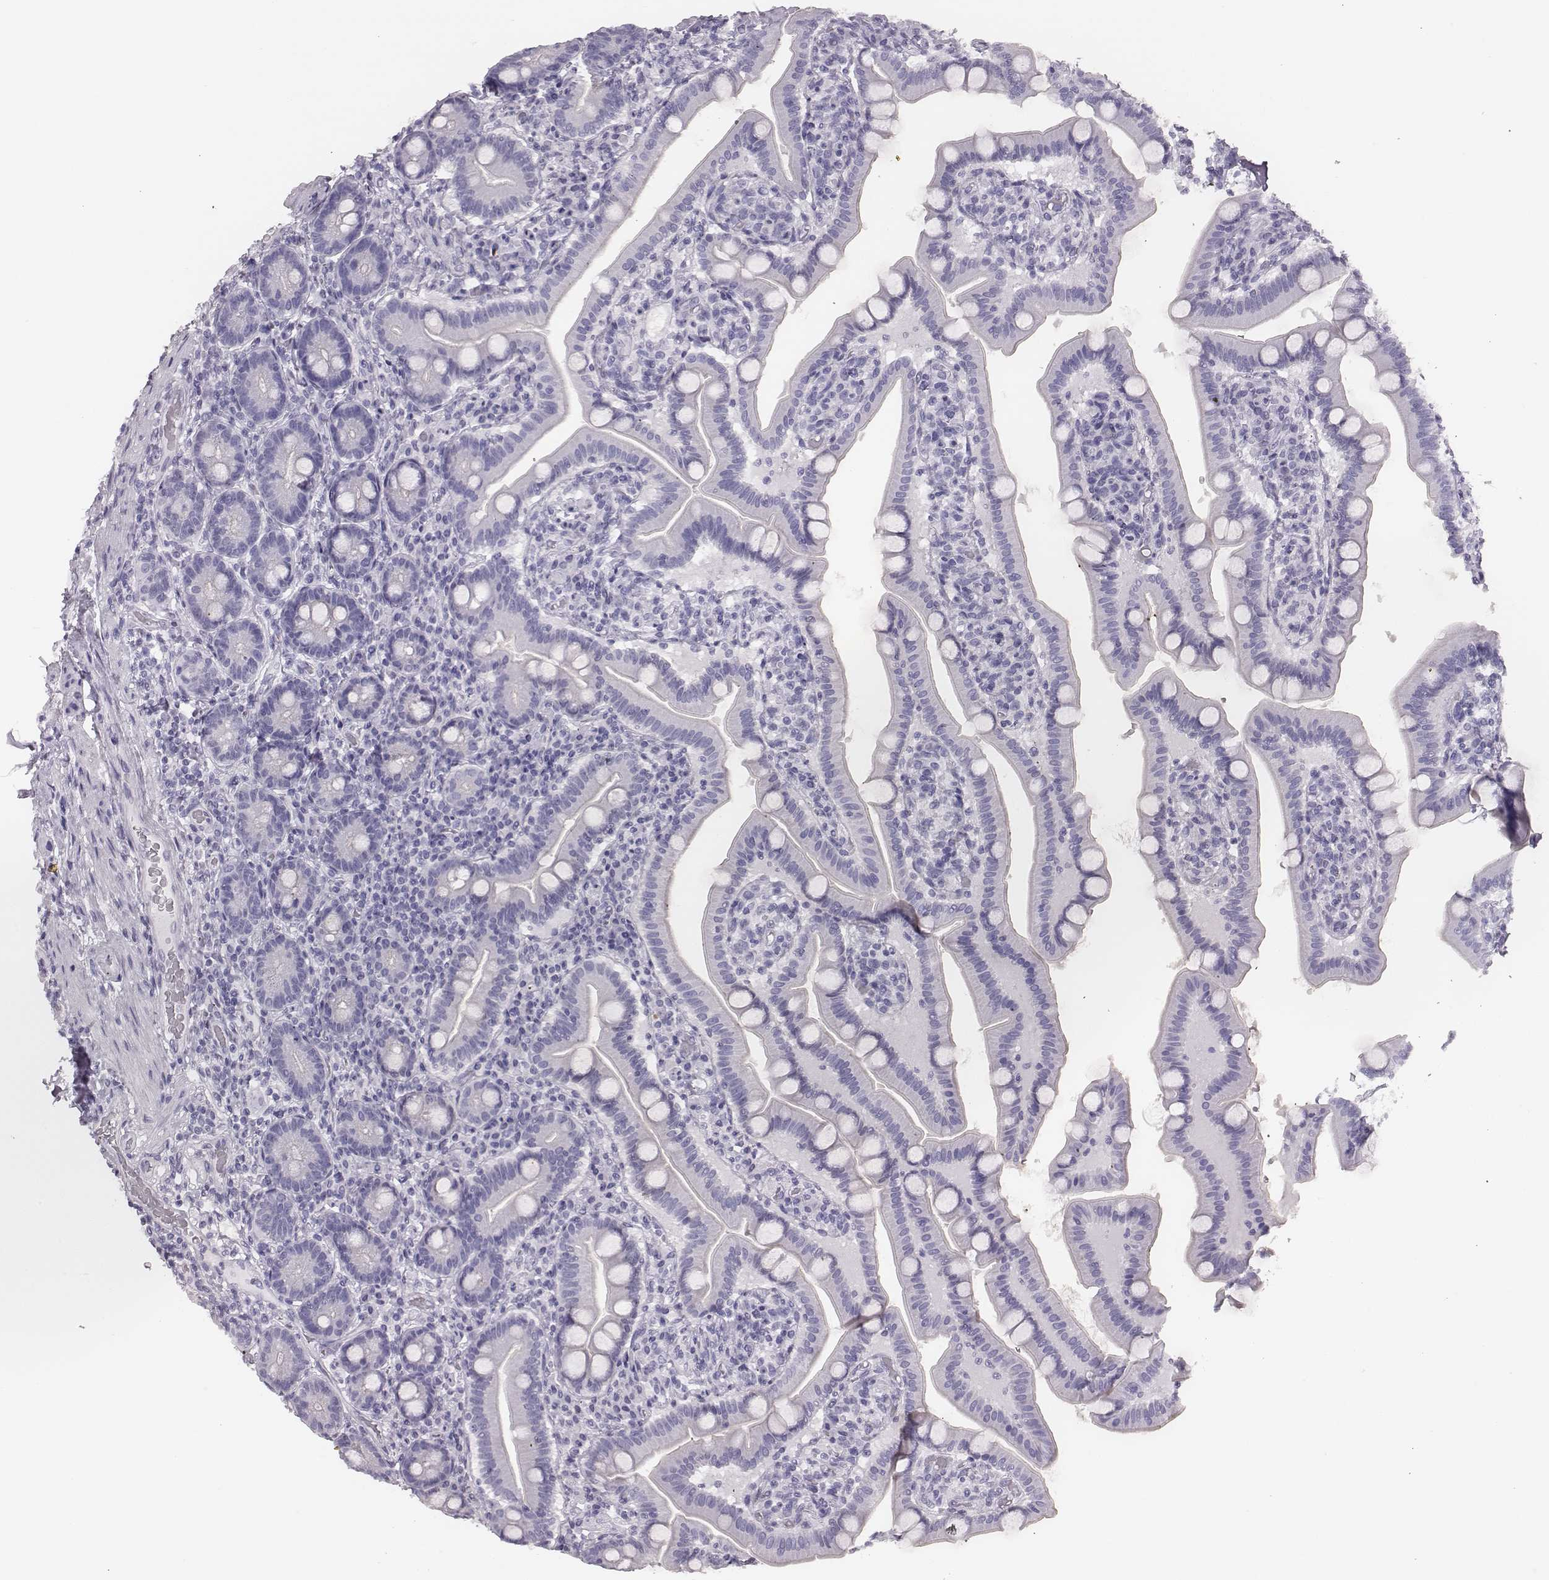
{"staining": {"intensity": "negative", "quantity": "none", "location": "none"}, "tissue": "small intestine", "cell_type": "Glandular cells", "image_type": "normal", "snomed": [{"axis": "morphology", "description": "Normal tissue, NOS"}, {"axis": "topography", "description": "Small intestine"}], "caption": "A high-resolution micrograph shows immunohistochemistry (IHC) staining of normal small intestine, which shows no significant positivity in glandular cells.", "gene": "H1", "patient": {"sex": "male", "age": 66}}